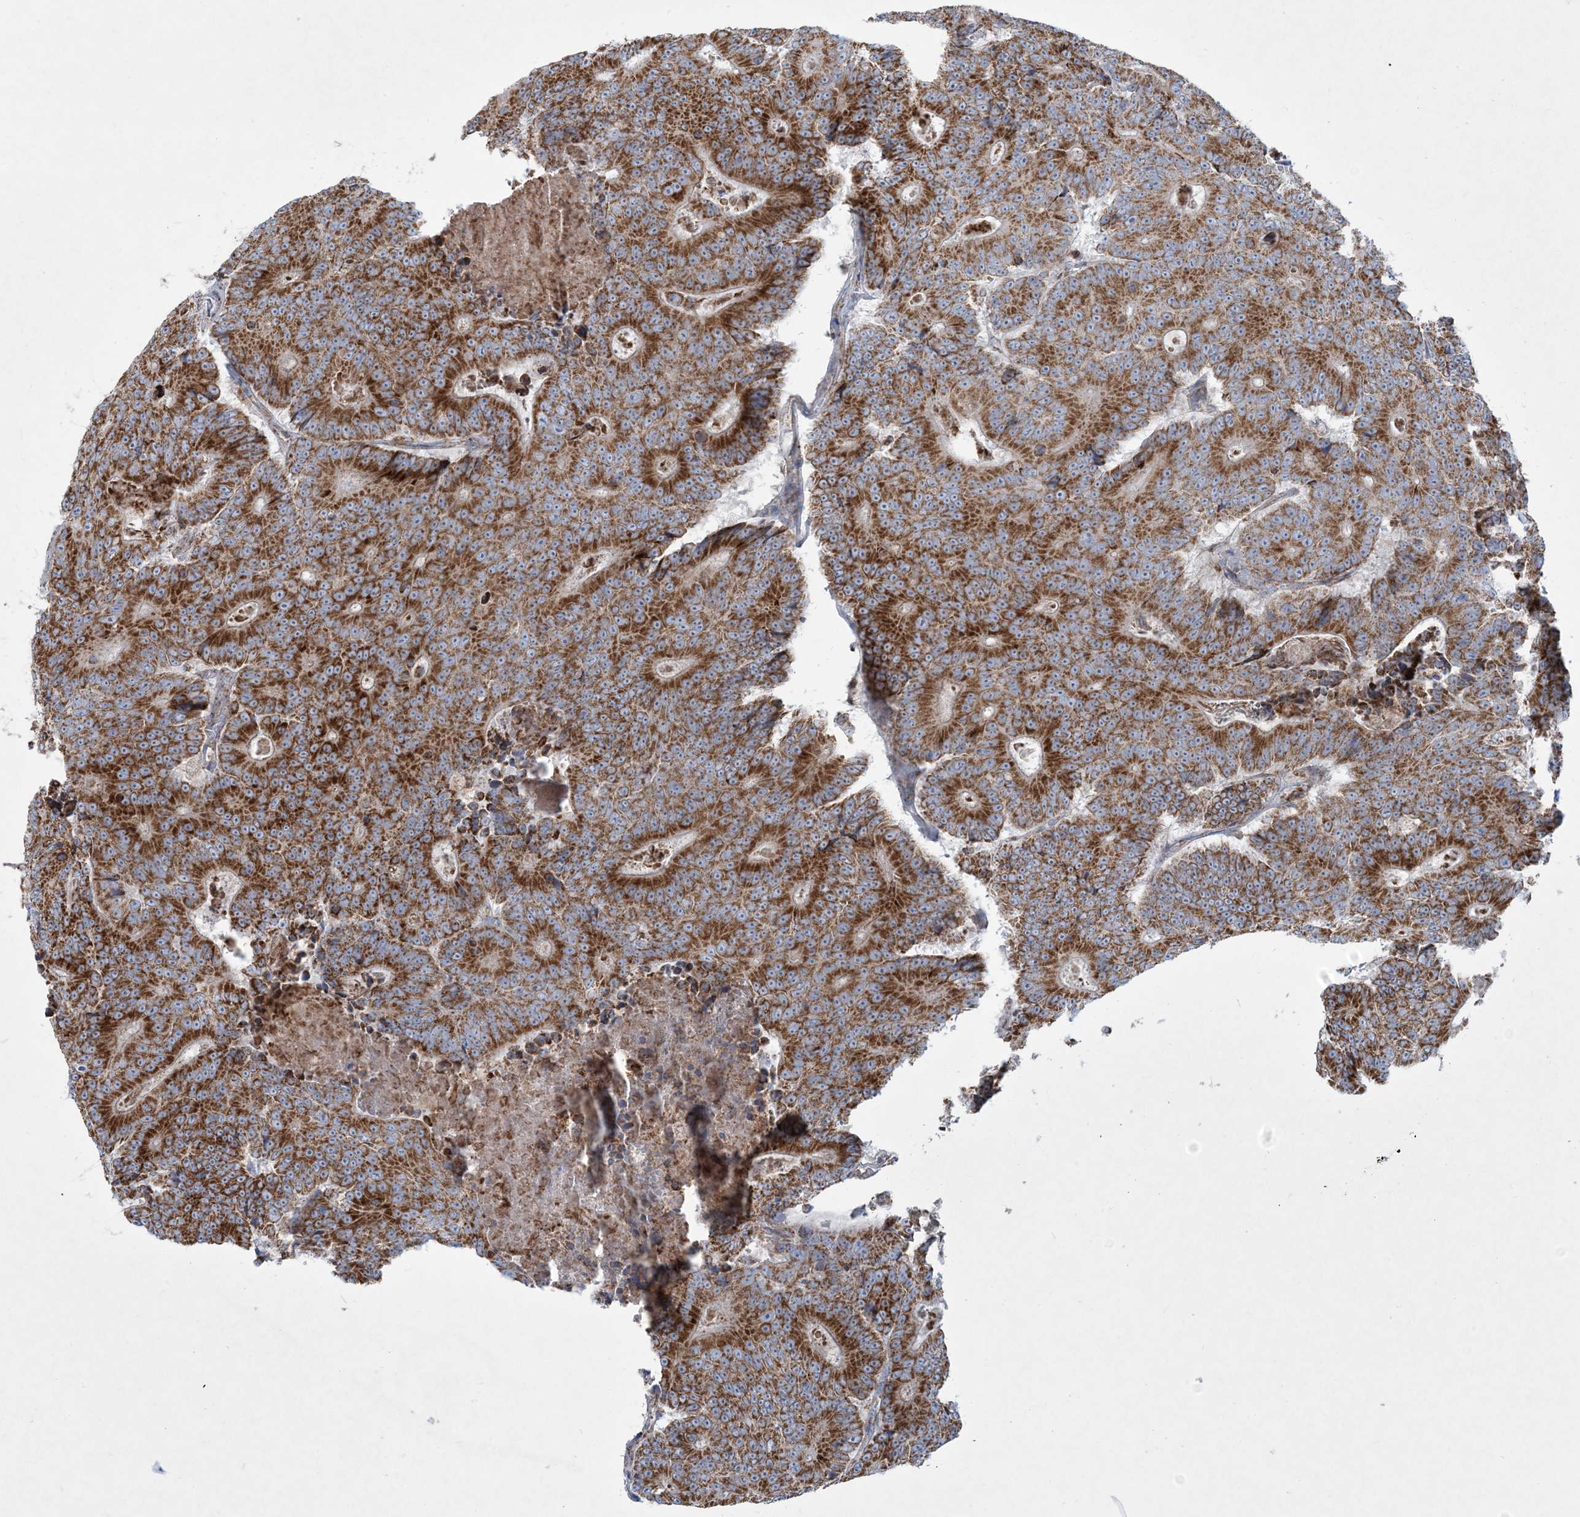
{"staining": {"intensity": "strong", "quantity": ">75%", "location": "cytoplasmic/membranous"}, "tissue": "colorectal cancer", "cell_type": "Tumor cells", "image_type": "cancer", "snomed": [{"axis": "morphology", "description": "Adenocarcinoma, NOS"}, {"axis": "topography", "description": "Colon"}], "caption": "Strong cytoplasmic/membranous staining for a protein is seen in about >75% of tumor cells of adenocarcinoma (colorectal) using immunohistochemistry (IHC).", "gene": "BEND4", "patient": {"sex": "male", "age": 83}}